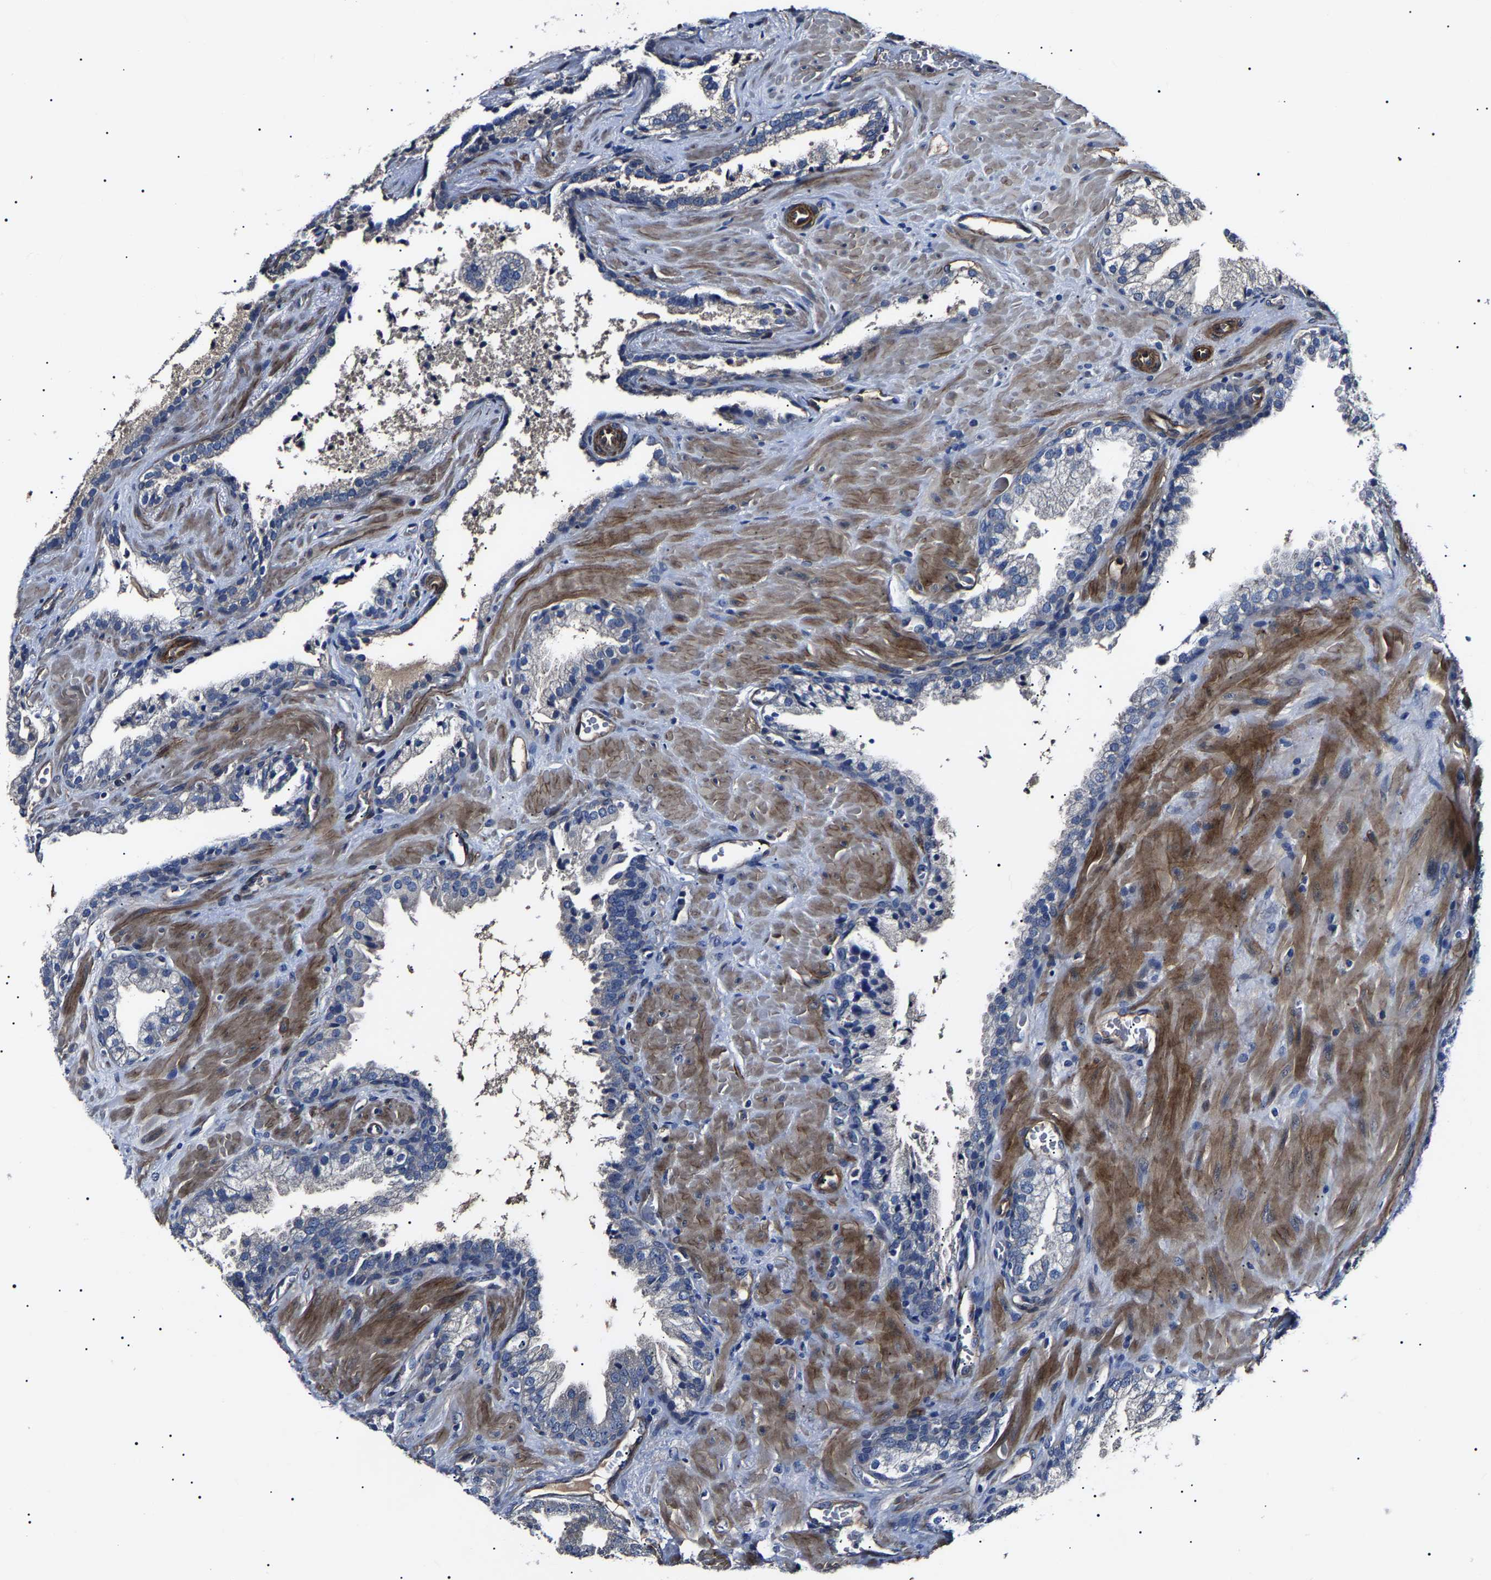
{"staining": {"intensity": "negative", "quantity": "none", "location": "none"}, "tissue": "prostate cancer", "cell_type": "Tumor cells", "image_type": "cancer", "snomed": [{"axis": "morphology", "description": "Adenocarcinoma, Low grade"}, {"axis": "topography", "description": "Prostate"}], "caption": "This is a image of immunohistochemistry (IHC) staining of prostate low-grade adenocarcinoma, which shows no positivity in tumor cells. Nuclei are stained in blue.", "gene": "KLHL42", "patient": {"sex": "male", "age": 71}}